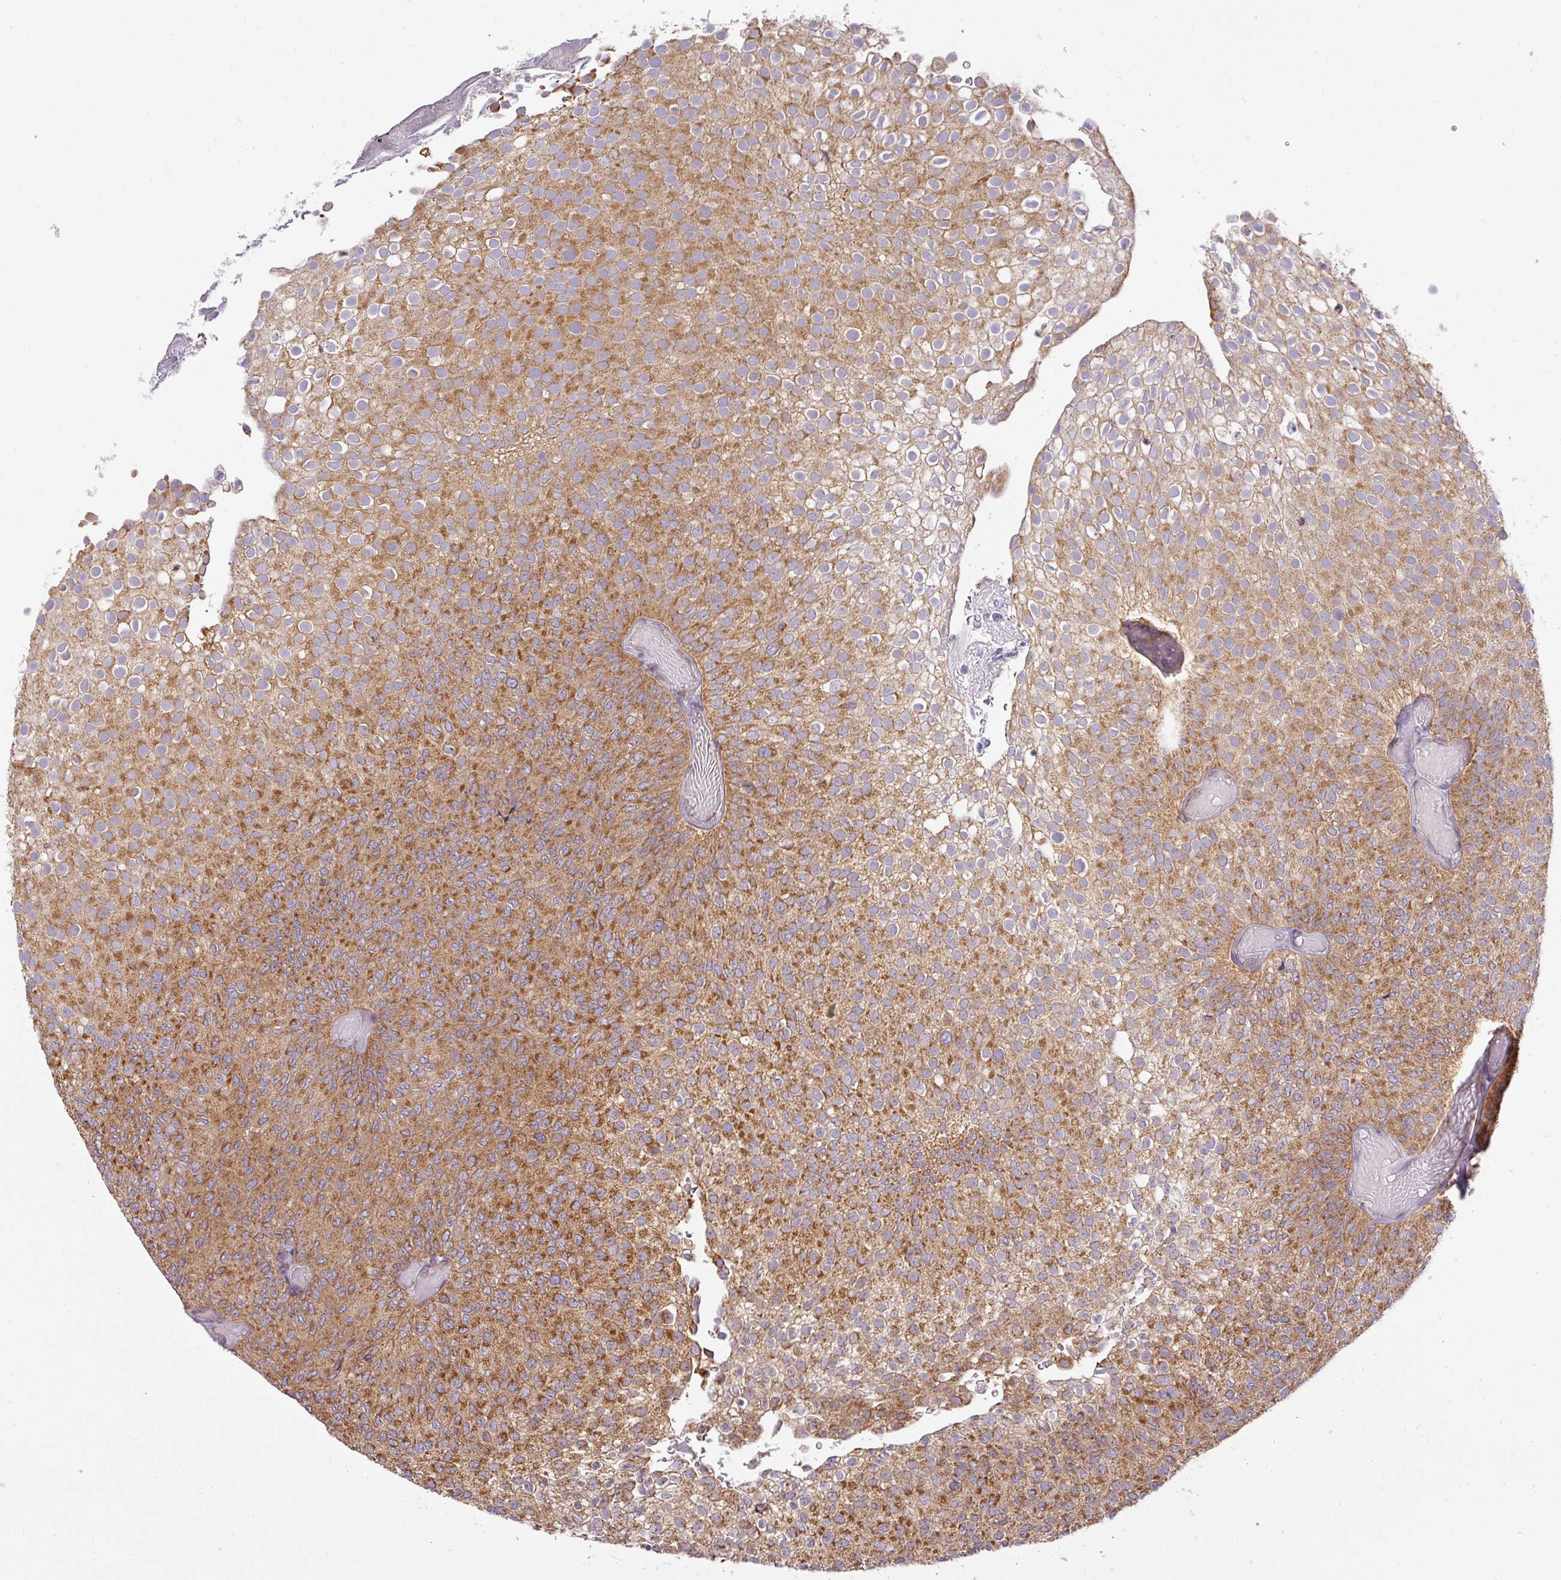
{"staining": {"intensity": "moderate", "quantity": ">75%", "location": "cytoplasmic/membranous"}, "tissue": "urothelial cancer", "cell_type": "Tumor cells", "image_type": "cancer", "snomed": [{"axis": "morphology", "description": "Urothelial carcinoma, Low grade"}, {"axis": "topography", "description": "Urinary bladder"}], "caption": "About >75% of tumor cells in human urothelial carcinoma (low-grade) show moderate cytoplasmic/membranous protein positivity as visualized by brown immunohistochemical staining.", "gene": "ZNF211", "patient": {"sex": "male", "age": 78}}